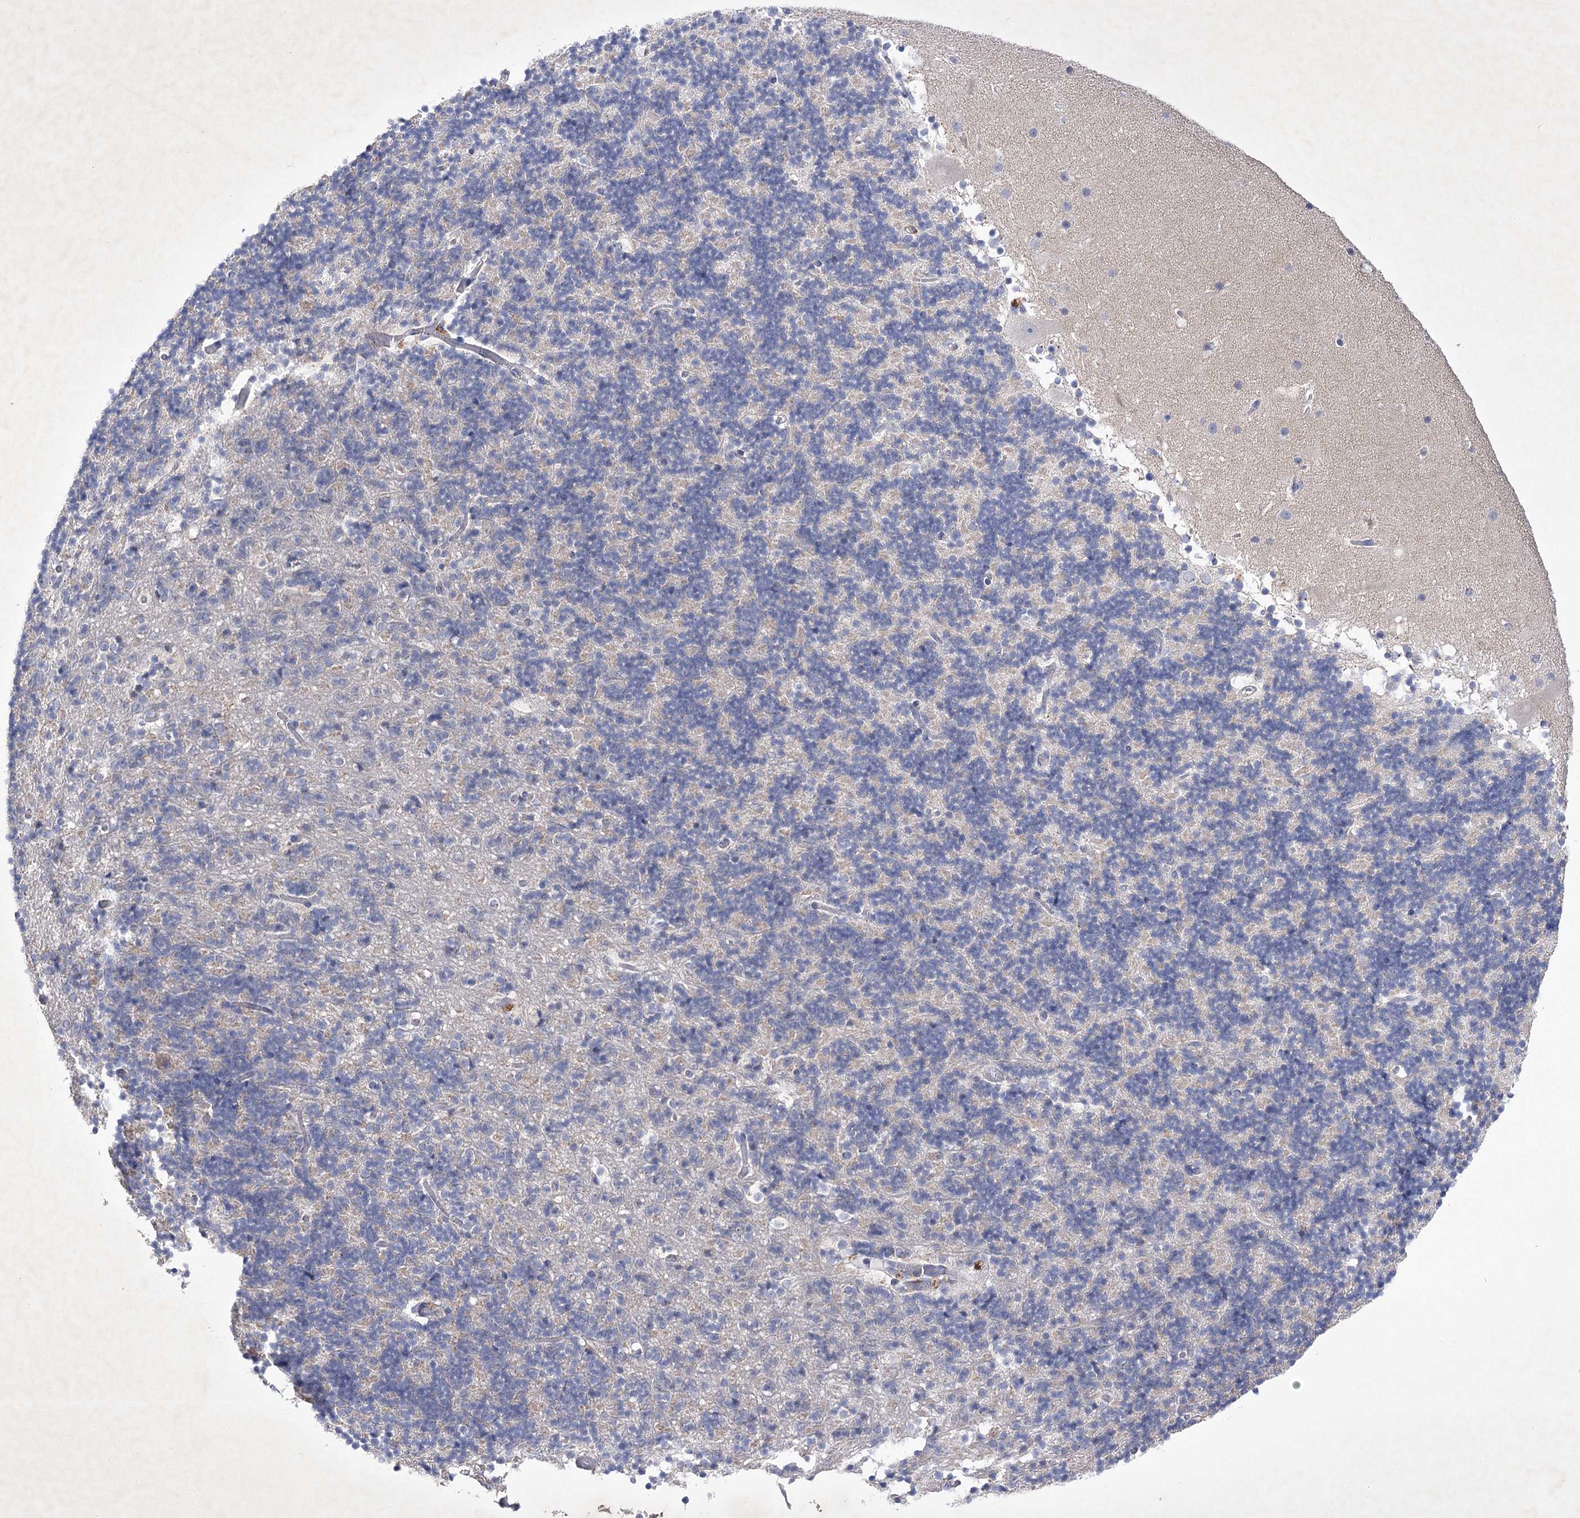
{"staining": {"intensity": "negative", "quantity": "none", "location": "none"}, "tissue": "cerebellum", "cell_type": "Cells in granular layer", "image_type": "normal", "snomed": [{"axis": "morphology", "description": "Normal tissue, NOS"}, {"axis": "topography", "description": "Cerebellum"}], "caption": "Cerebellum was stained to show a protein in brown. There is no significant expression in cells in granular layer. (DAB (3,3'-diaminobenzidine) immunohistochemistry (IHC) with hematoxylin counter stain).", "gene": "COX15", "patient": {"sex": "male", "age": 57}}